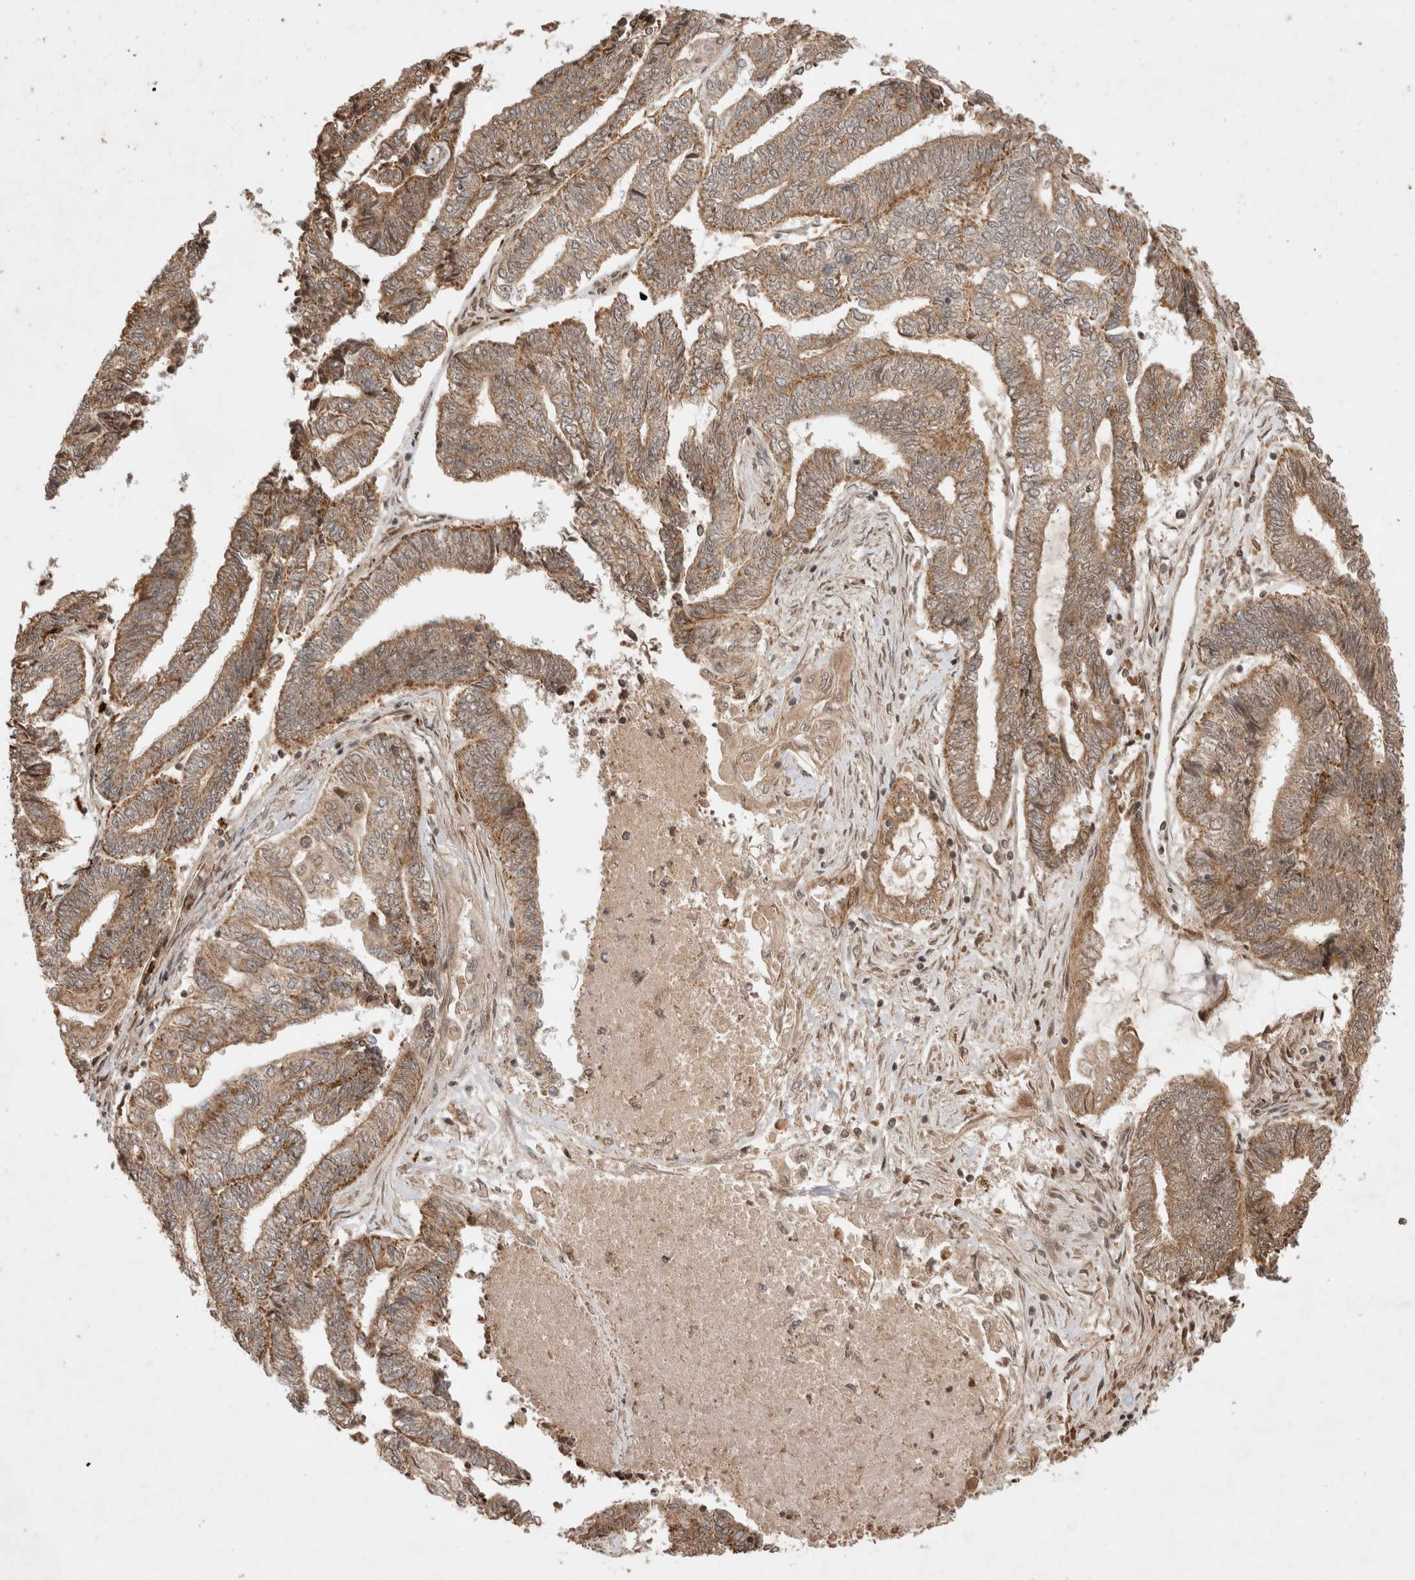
{"staining": {"intensity": "moderate", "quantity": ">75%", "location": "cytoplasmic/membranous"}, "tissue": "endometrial cancer", "cell_type": "Tumor cells", "image_type": "cancer", "snomed": [{"axis": "morphology", "description": "Adenocarcinoma, NOS"}, {"axis": "topography", "description": "Uterus"}, {"axis": "topography", "description": "Endometrium"}], "caption": "Endometrial adenocarcinoma stained with a protein marker shows moderate staining in tumor cells.", "gene": "FAM221A", "patient": {"sex": "female", "age": 70}}